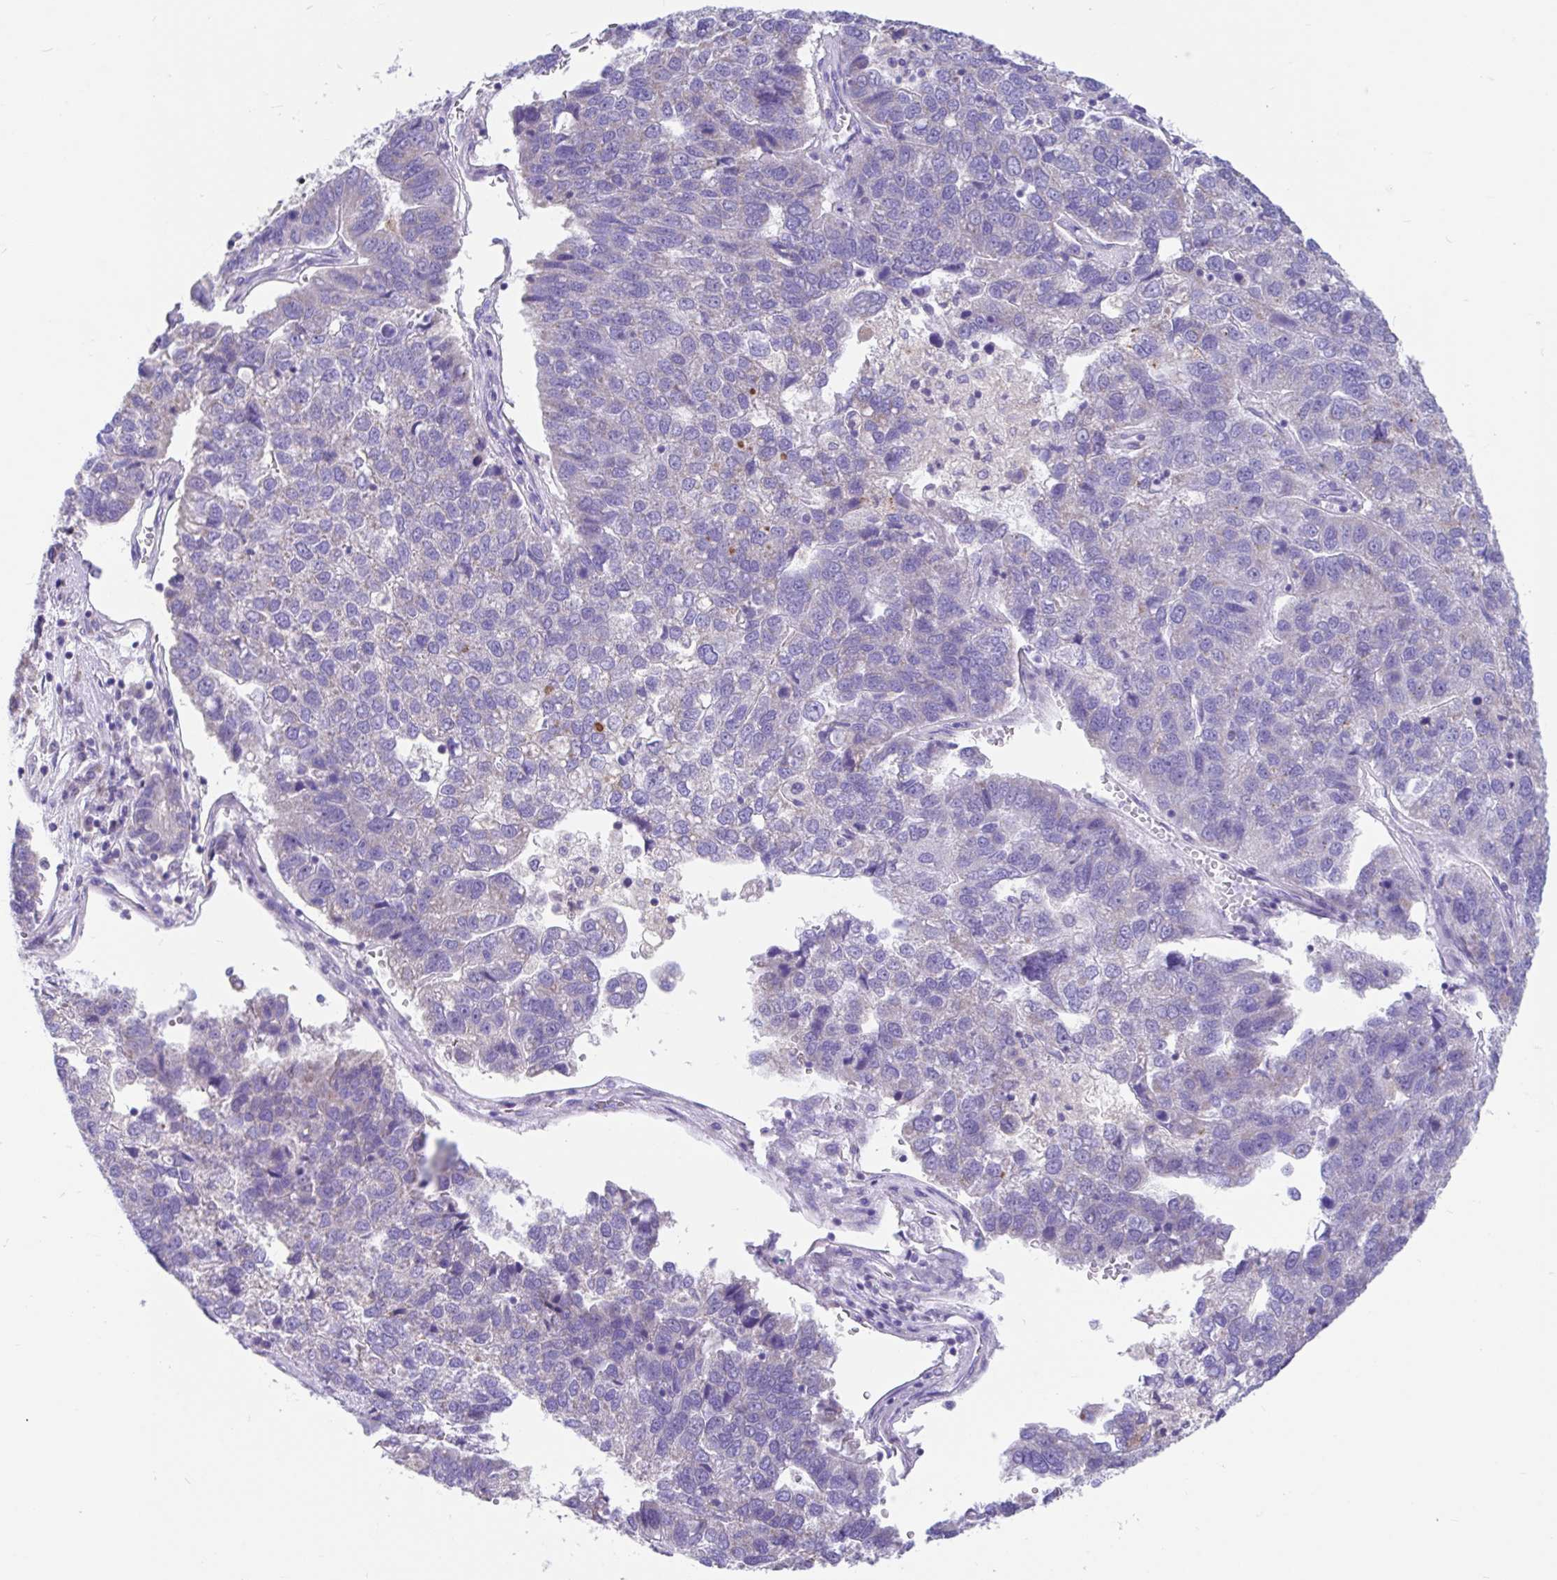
{"staining": {"intensity": "negative", "quantity": "none", "location": "none"}, "tissue": "pancreatic cancer", "cell_type": "Tumor cells", "image_type": "cancer", "snomed": [{"axis": "morphology", "description": "Adenocarcinoma, NOS"}, {"axis": "topography", "description": "Pancreas"}], "caption": "Immunohistochemical staining of adenocarcinoma (pancreatic) shows no significant staining in tumor cells.", "gene": "CCSAP", "patient": {"sex": "female", "age": 61}}